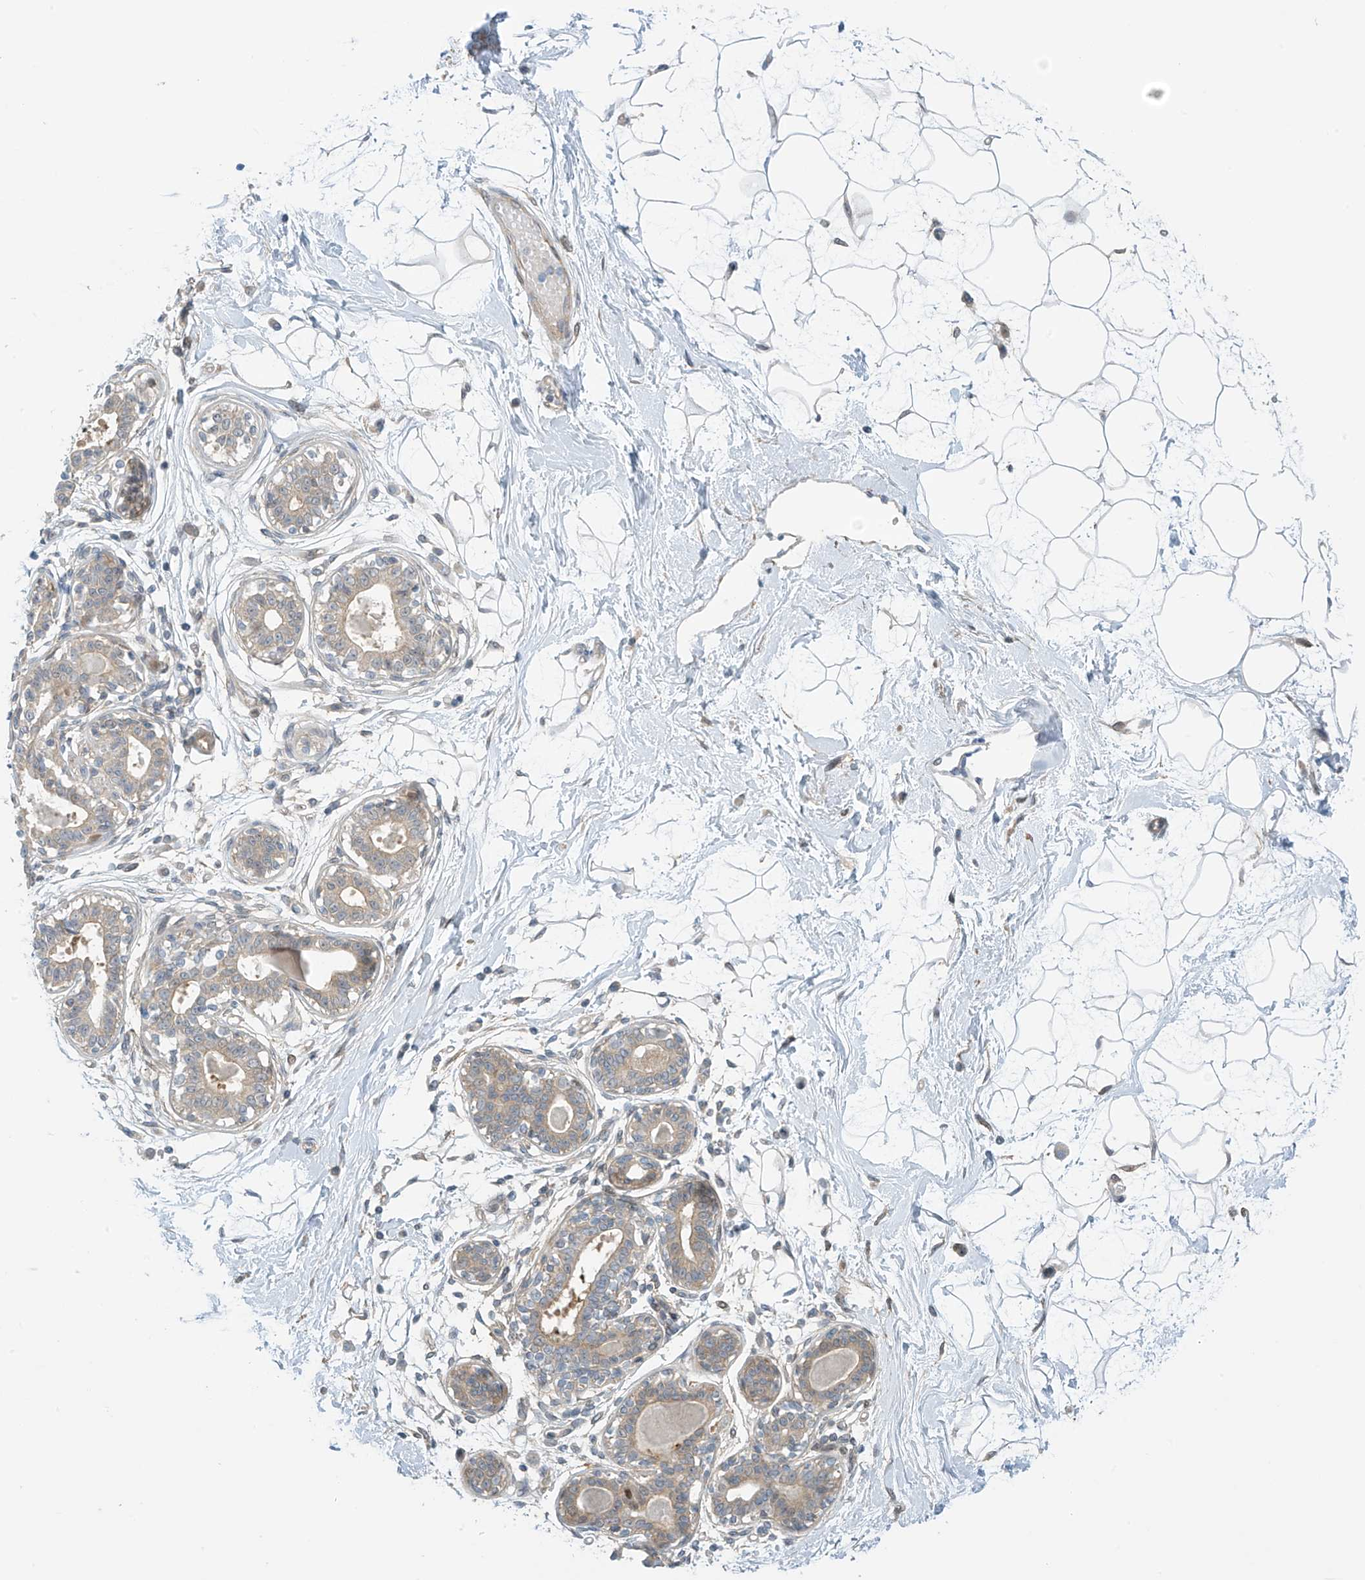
{"staining": {"intensity": "negative", "quantity": "none", "location": "none"}, "tissue": "breast", "cell_type": "Adipocytes", "image_type": "normal", "snomed": [{"axis": "morphology", "description": "Normal tissue, NOS"}, {"axis": "topography", "description": "Breast"}], "caption": "DAB (3,3'-diaminobenzidine) immunohistochemical staining of normal breast reveals no significant staining in adipocytes. Nuclei are stained in blue.", "gene": "FSD1L", "patient": {"sex": "female", "age": 45}}